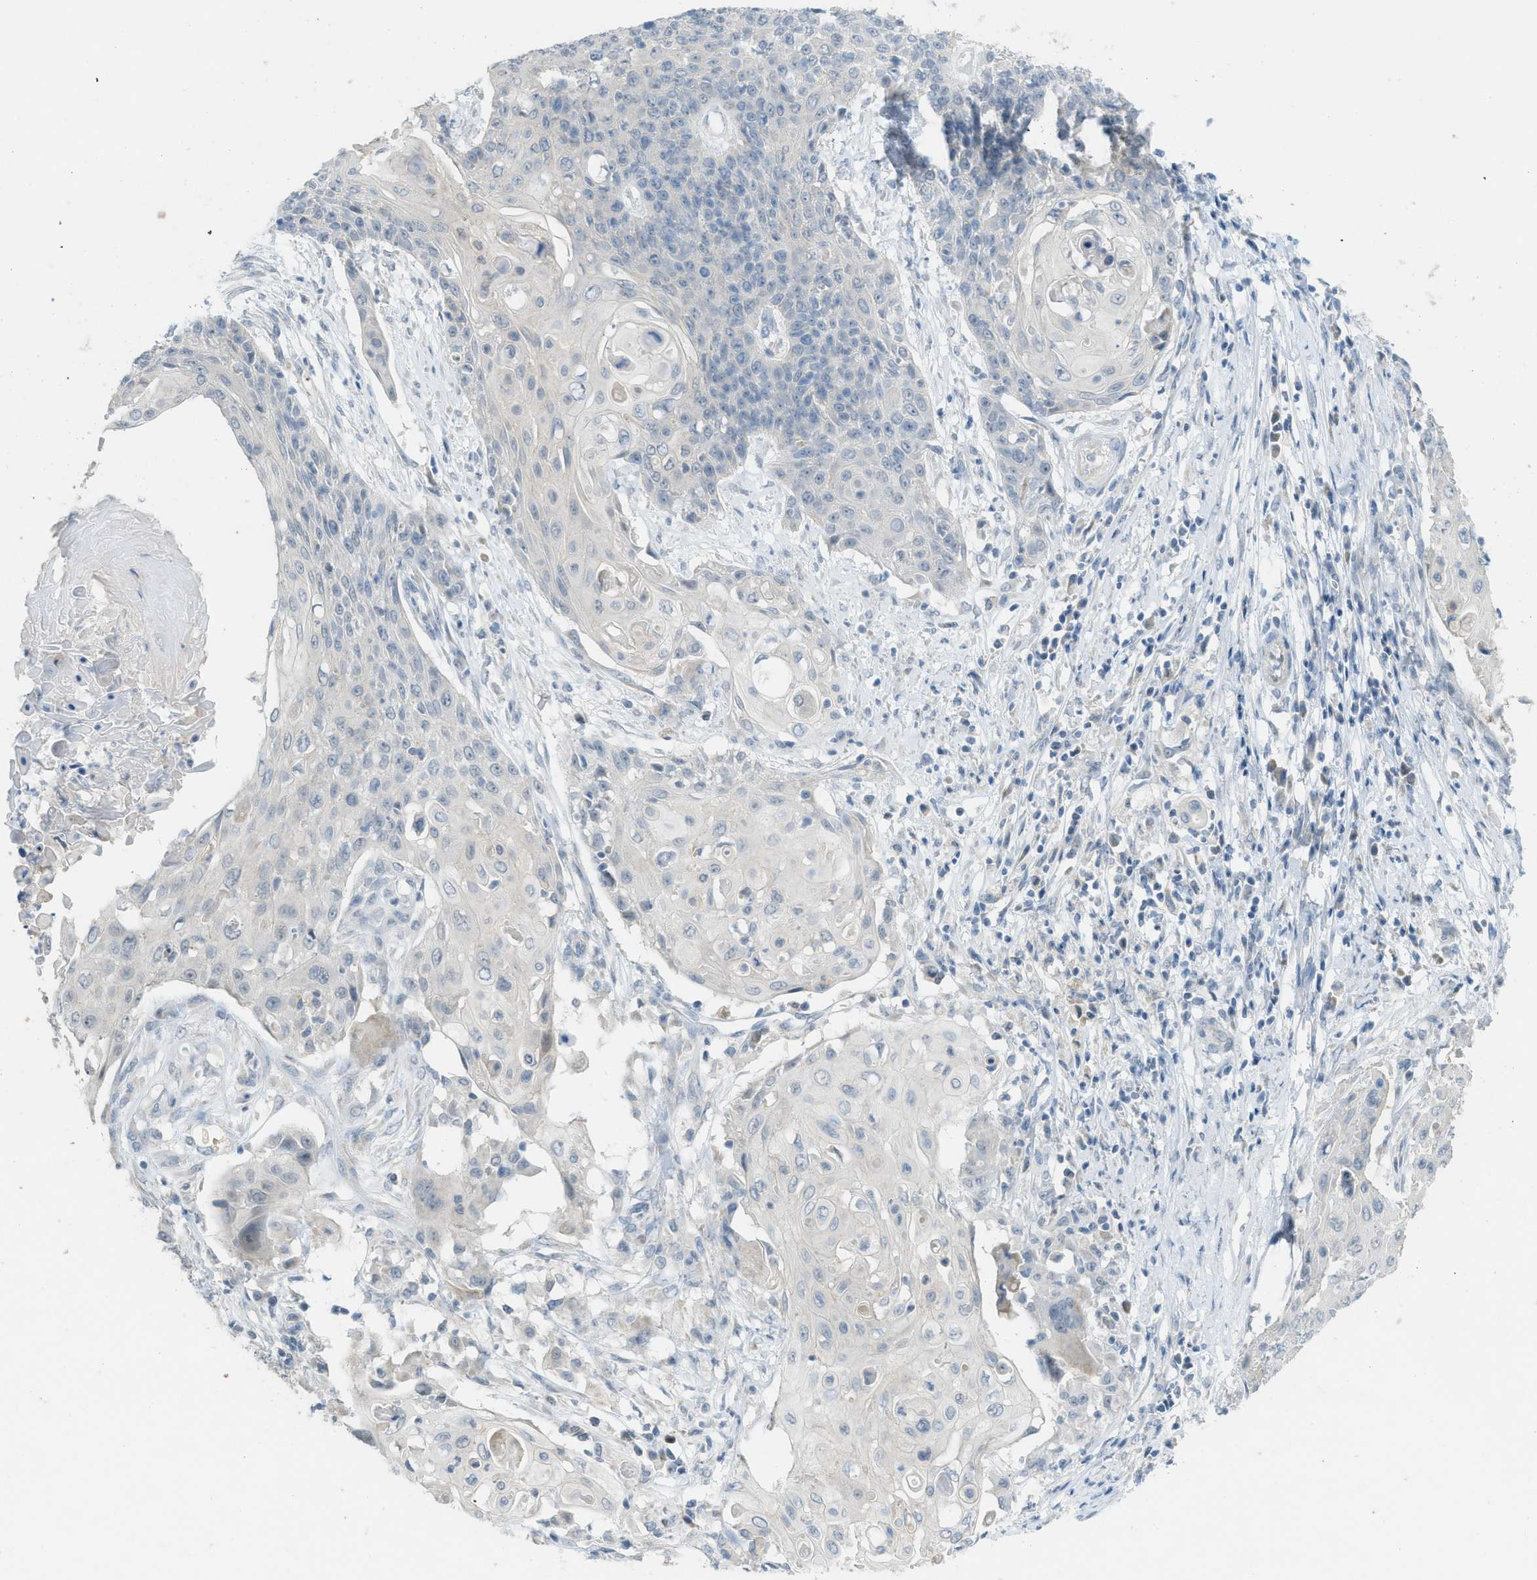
{"staining": {"intensity": "negative", "quantity": "none", "location": "none"}, "tissue": "cervical cancer", "cell_type": "Tumor cells", "image_type": "cancer", "snomed": [{"axis": "morphology", "description": "Squamous cell carcinoma, NOS"}, {"axis": "topography", "description": "Cervix"}], "caption": "Tumor cells show no significant expression in cervical squamous cell carcinoma. (DAB immunohistochemistry with hematoxylin counter stain).", "gene": "TXNDC2", "patient": {"sex": "female", "age": 39}}